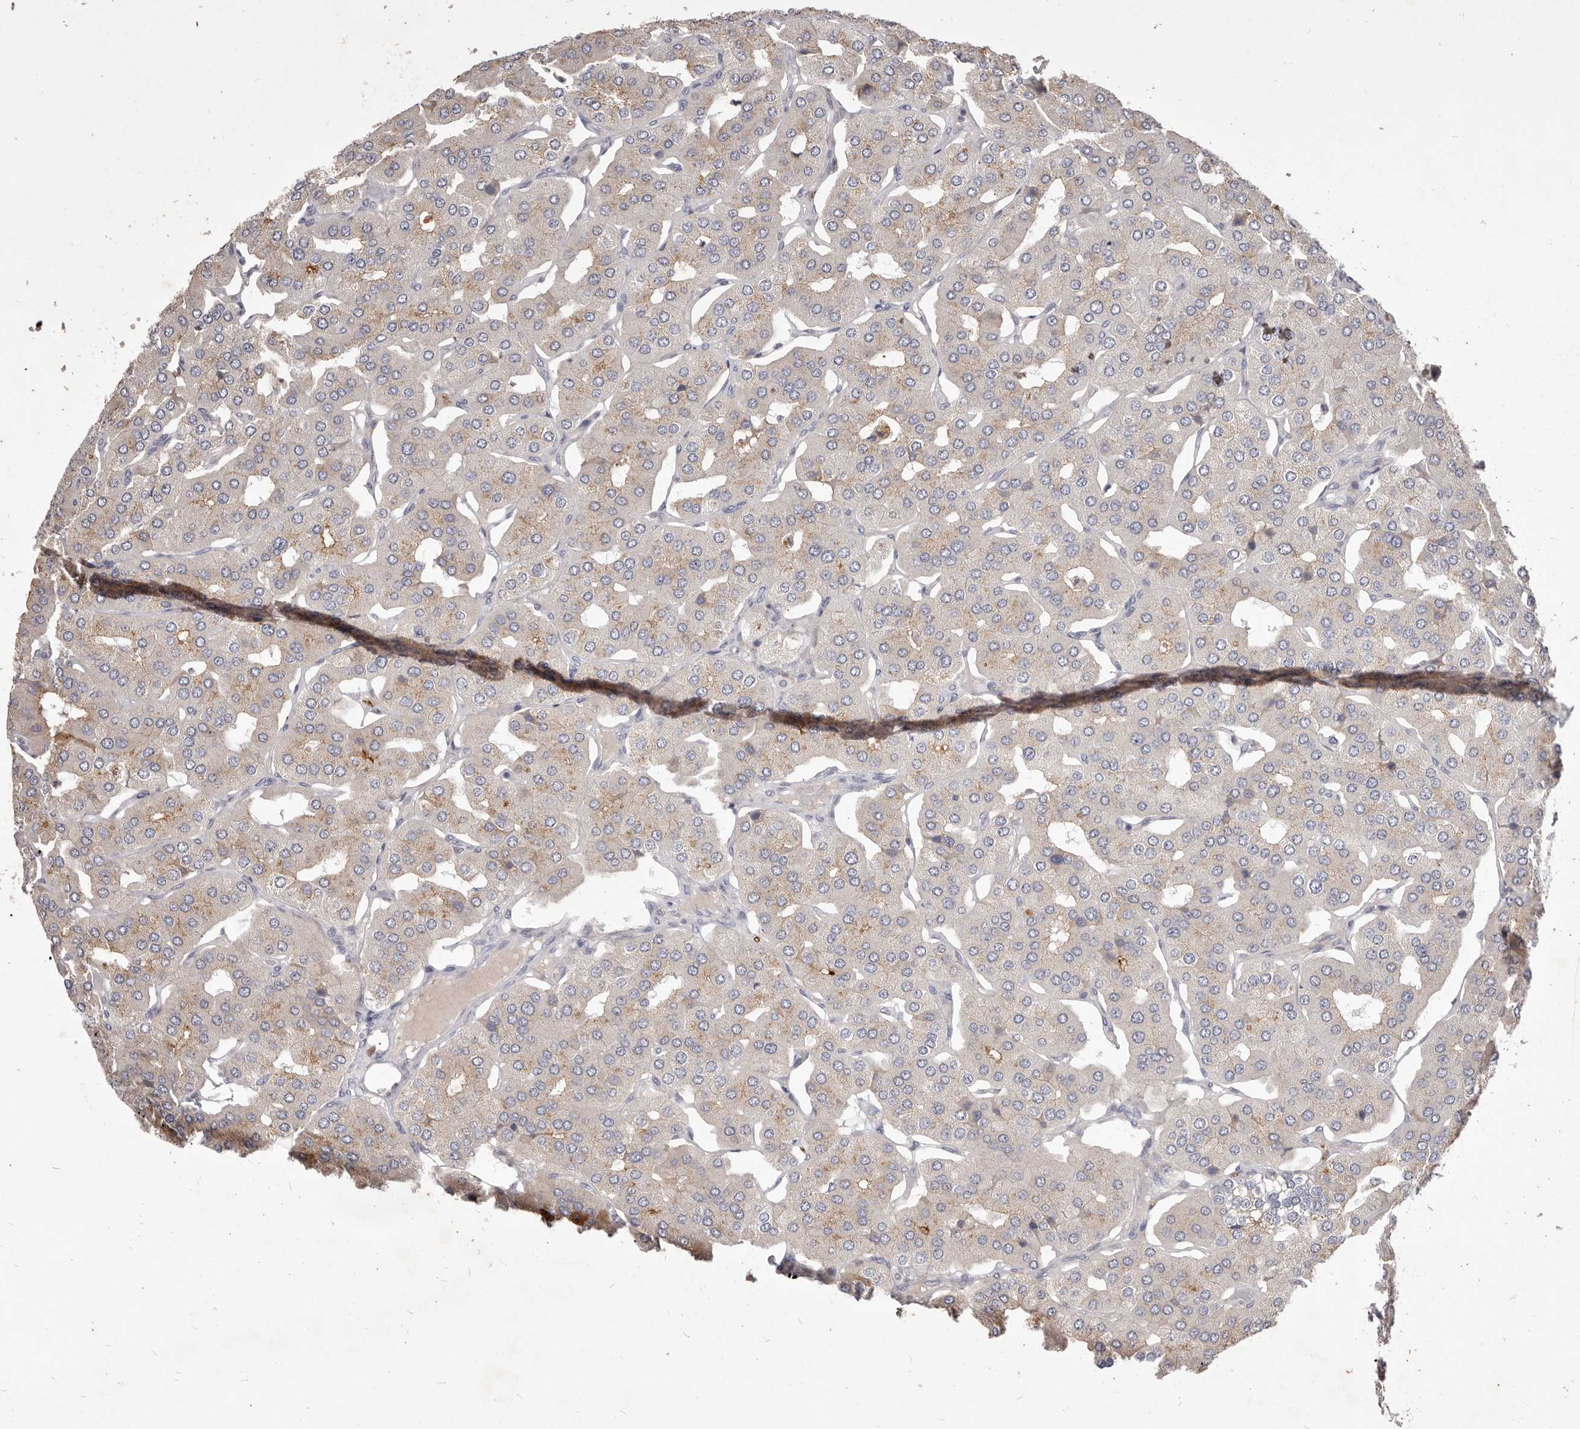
{"staining": {"intensity": "weak", "quantity": ">75%", "location": "cytoplasmic/membranous"}, "tissue": "parathyroid gland", "cell_type": "Glandular cells", "image_type": "normal", "snomed": [{"axis": "morphology", "description": "Normal tissue, NOS"}, {"axis": "morphology", "description": "Adenoma, NOS"}, {"axis": "topography", "description": "Parathyroid gland"}], "caption": "Benign parathyroid gland demonstrates weak cytoplasmic/membranous staining in approximately >75% of glandular cells.", "gene": "GARNL3", "patient": {"sex": "female", "age": 86}}